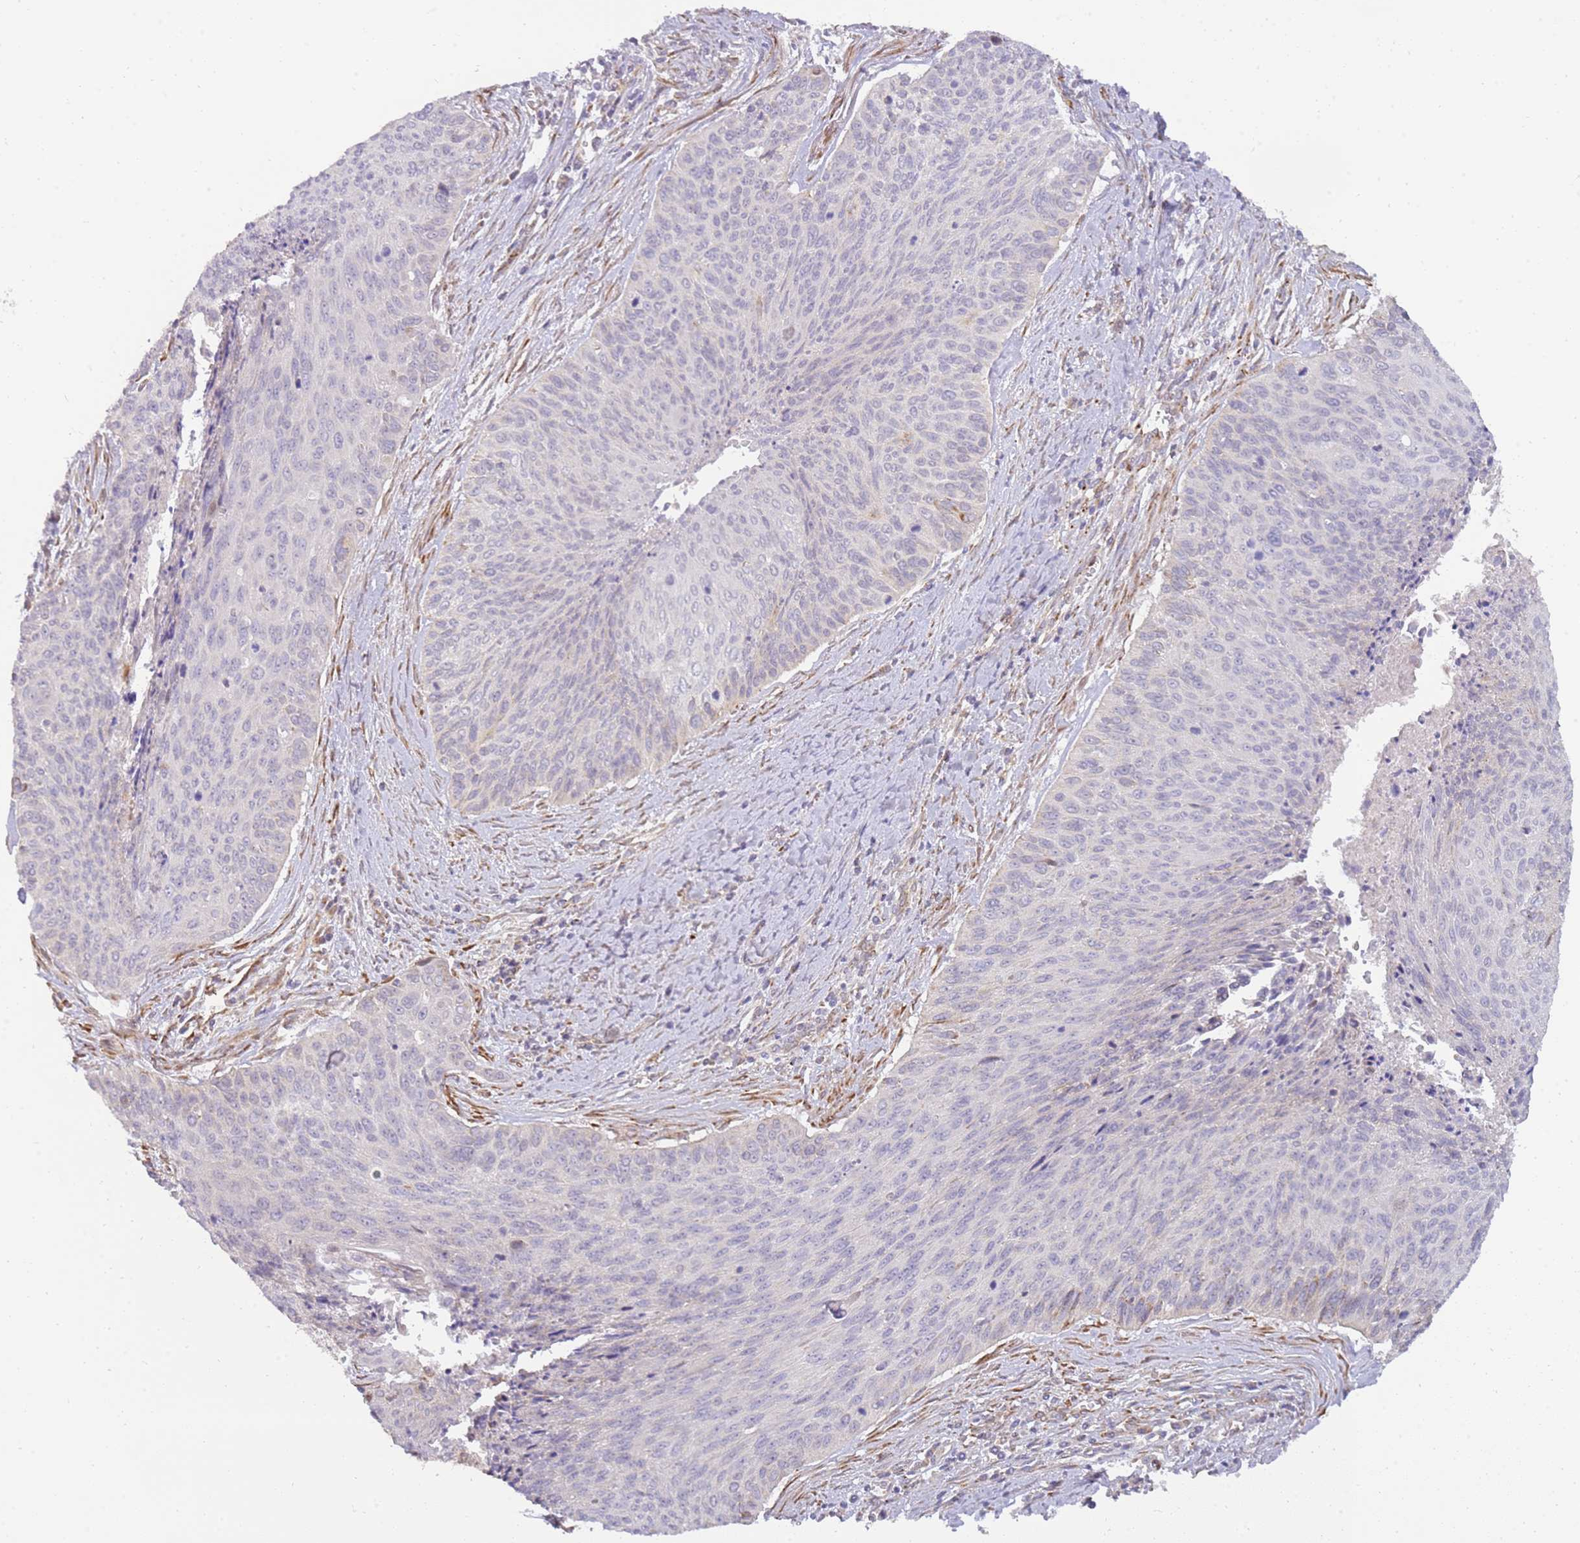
{"staining": {"intensity": "negative", "quantity": "none", "location": "none"}, "tissue": "cervical cancer", "cell_type": "Tumor cells", "image_type": "cancer", "snomed": [{"axis": "morphology", "description": "Squamous cell carcinoma, NOS"}, {"axis": "topography", "description": "Cervix"}], "caption": "IHC image of neoplastic tissue: human cervical cancer stained with DAB shows no significant protein positivity in tumor cells.", "gene": "GRAP", "patient": {"sex": "female", "age": 55}}